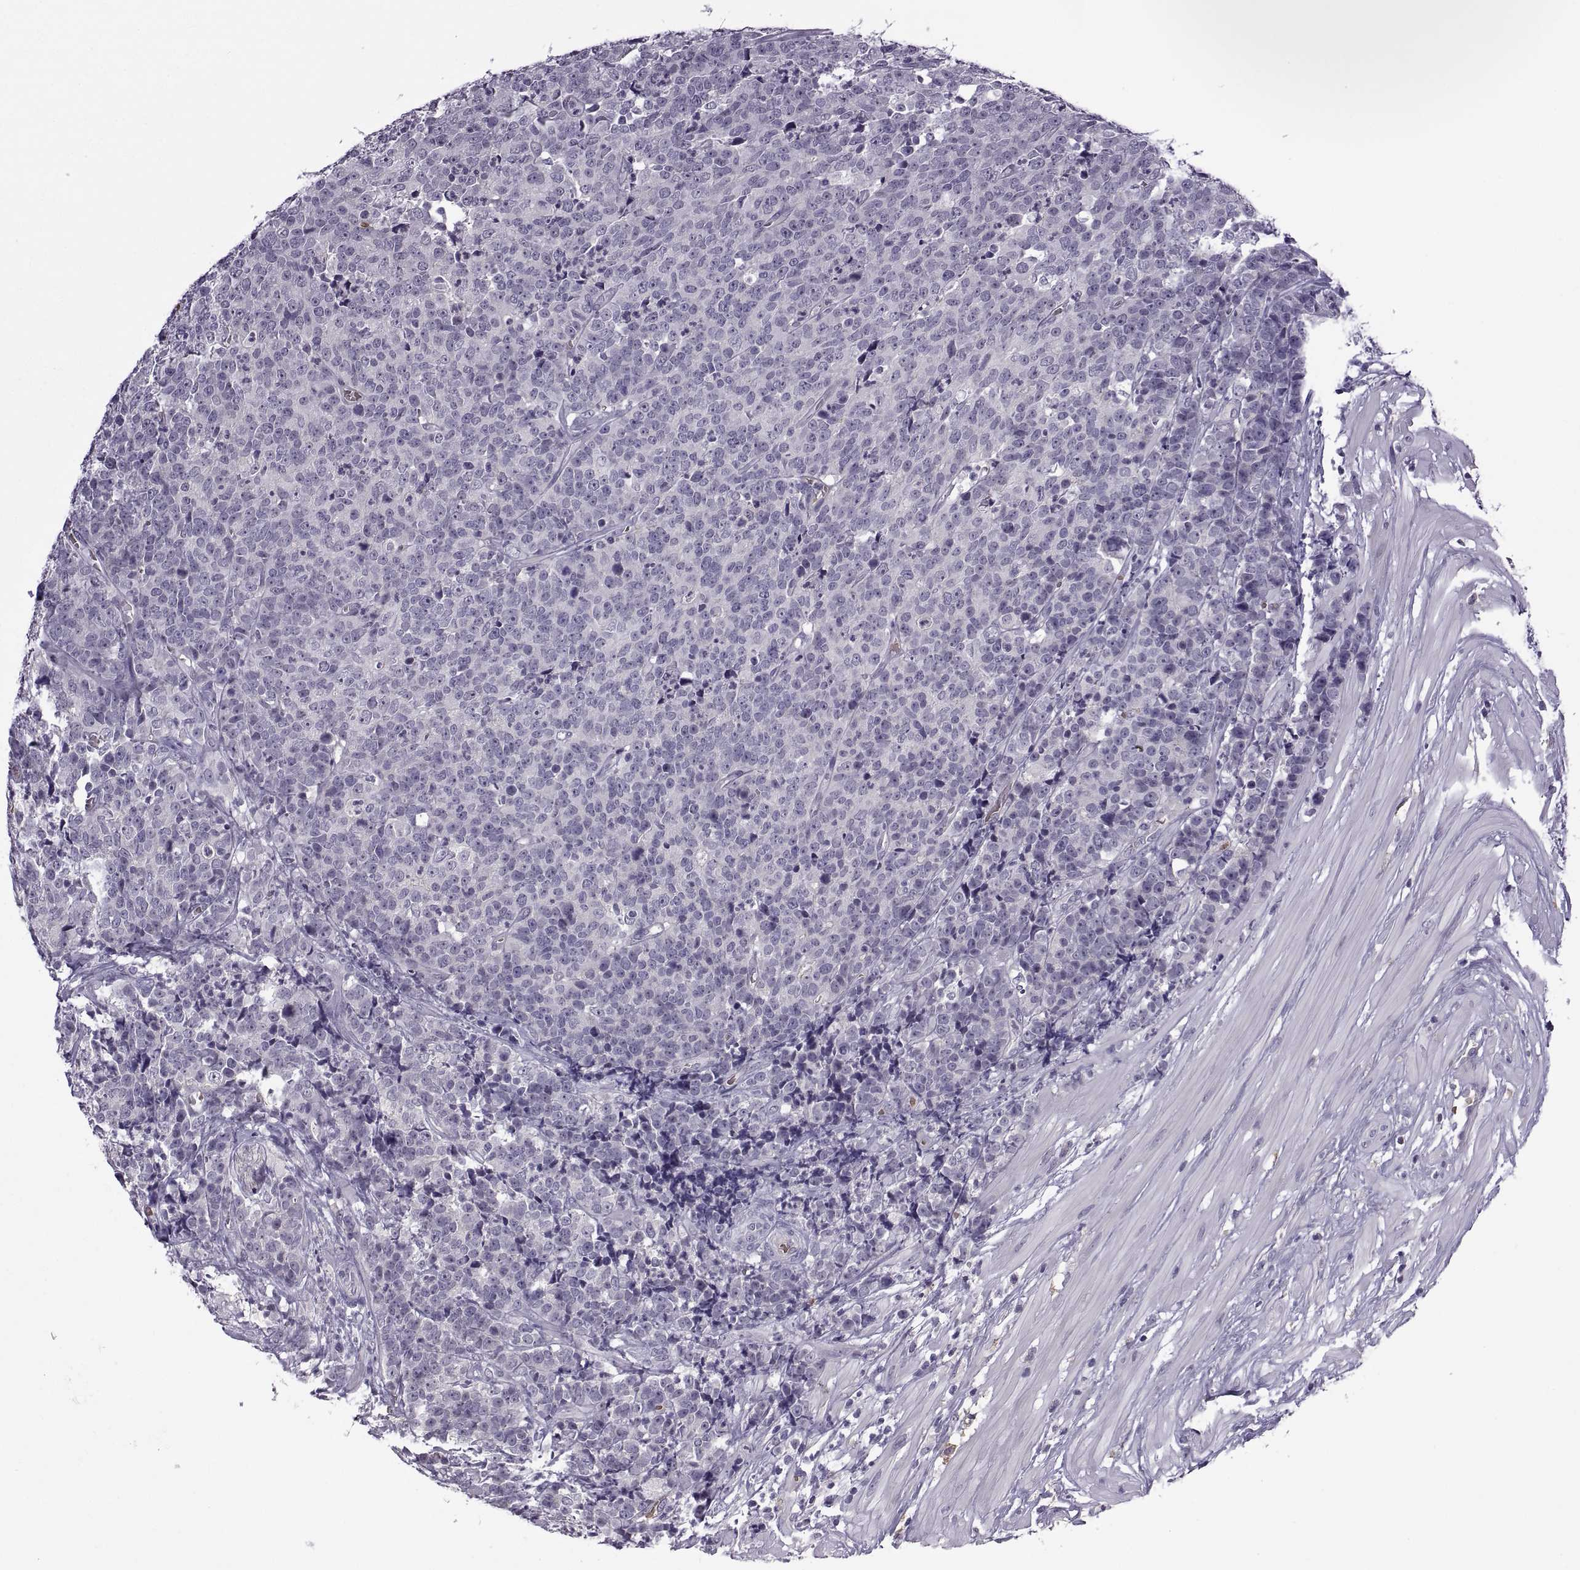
{"staining": {"intensity": "negative", "quantity": "none", "location": "none"}, "tissue": "prostate cancer", "cell_type": "Tumor cells", "image_type": "cancer", "snomed": [{"axis": "morphology", "description": "Adenocarcinoma, NOS"}, {"axis": "topography", "description": "Prostate"}], "caption": "Adenocarcinoma (prostate) stained for a protein using immunohistochemistry reveals no staining tumor cells.", "gene": "MEIOC", "patient": {"sex": "male", "age": 67}}